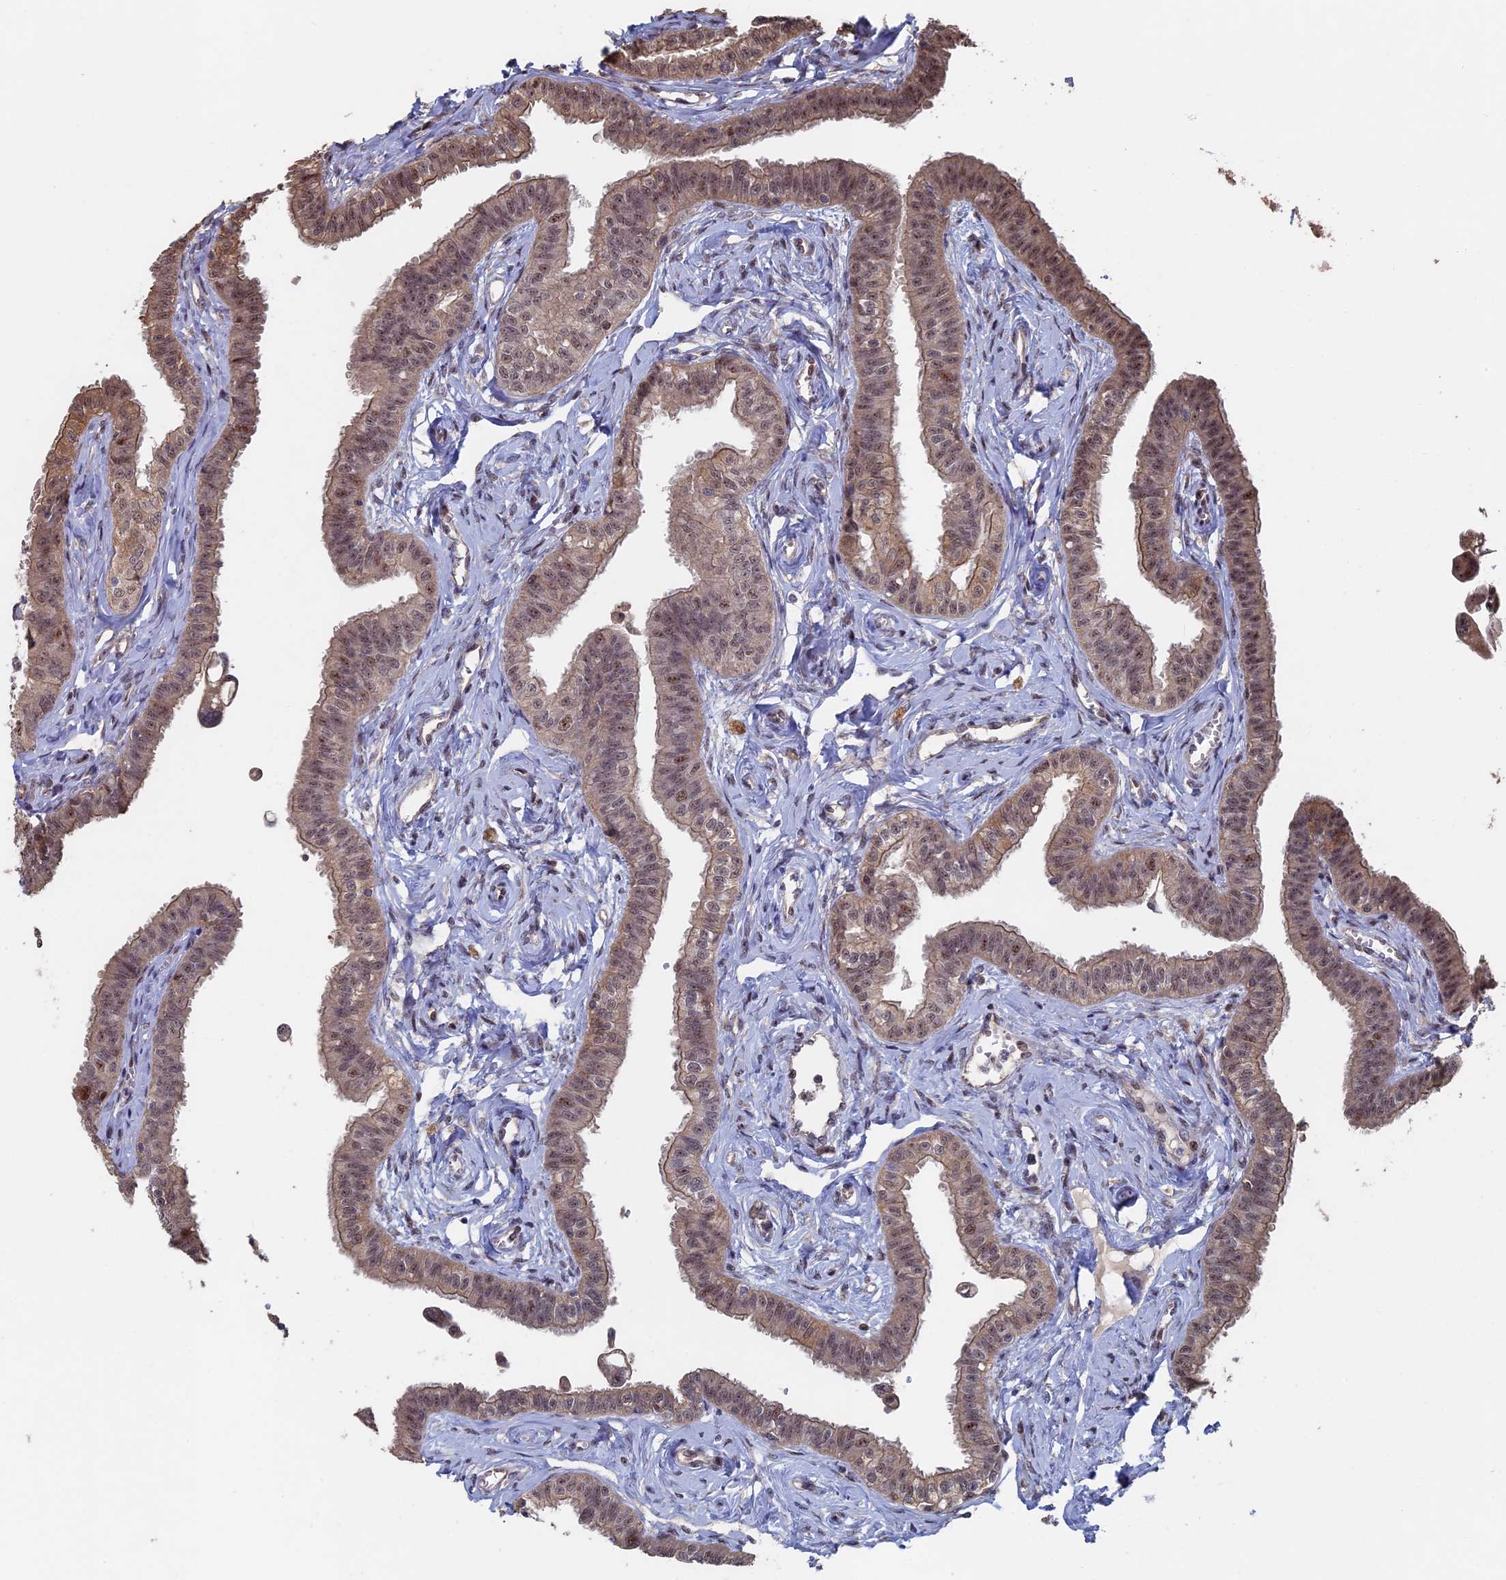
{"staining": {"intensity": "moderate", "quantity": ">75%", "location": "cytoplasmic/membranous,nuclear"}, "tissue": "fallopian tube", "cell_type": "Glandular cells", "image_type": "normal", "snomed": [{"axis": "morphology", "description": "Normal tissue, NOS"}, {"axis": "morphology", "description": "Carcinoma, NOS"}, {"axis": "topography", "description": "Fallopian tube"}, {"axis": "topography", "description": "Ovary"}], "caption": "Immunohistochemical staining of normal human fallopian tube demonstrates moderate cytoplasmic/membranous,nuclear protein expression in approximately >75% of glandular cells.", "gene": "KIAA1328", "patient": {"sex": "female", "age": 59}}